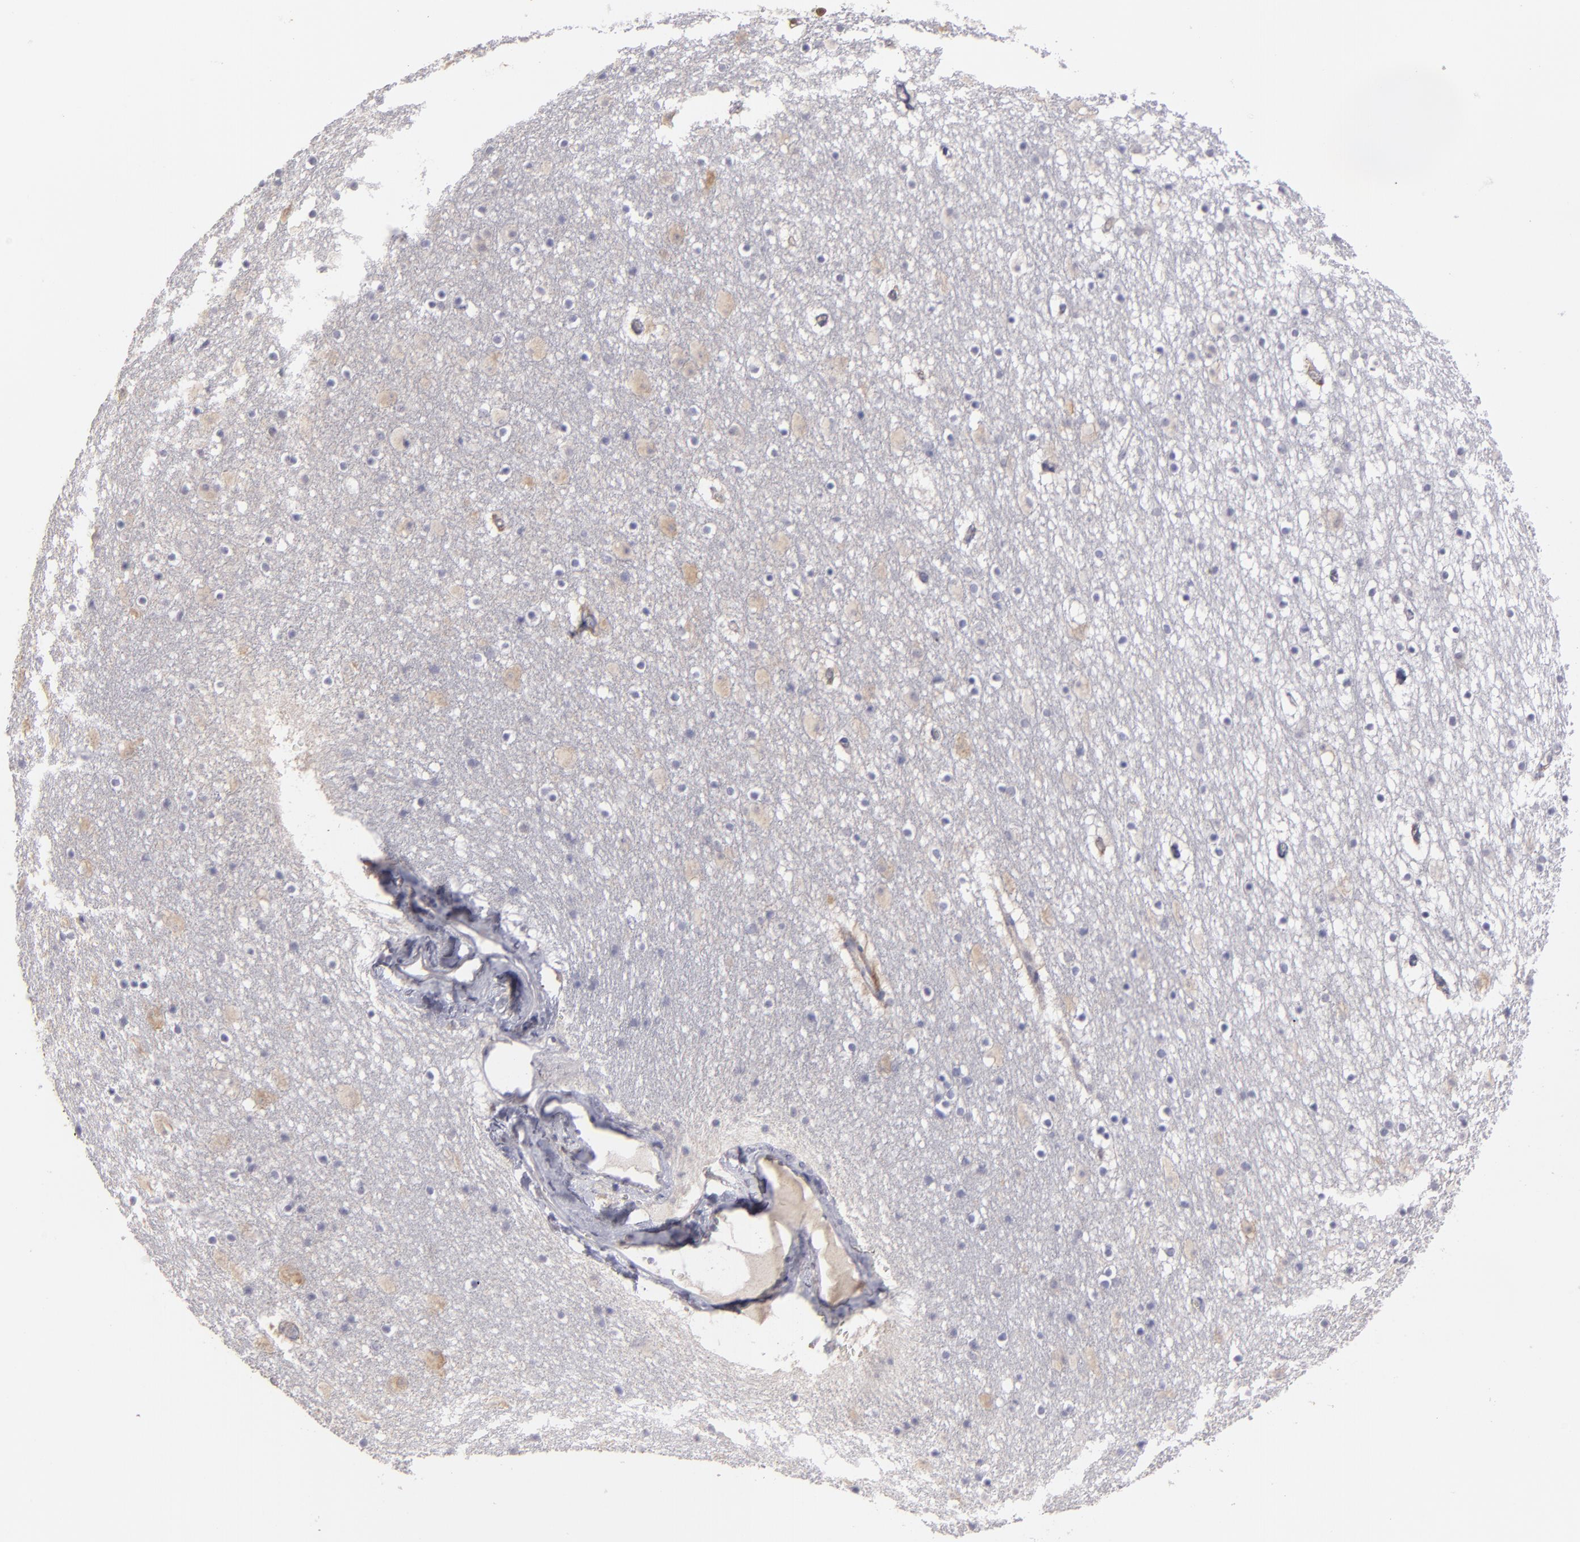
{"staining": {"intensity": "weak", "quantity": "25%-75%", "location": "cytoplasmic/membranous"}, "tissue": "caudate", "cell_type": "Glial cells", "image_type": "normal", "snomed": [{"axis": "morphology", "description": "Normal tissue, NOS"}, {"axis": "topography", "description": "Lateral ventricle wall"}], "caption": "Caudate stained with DAB immunohistochemistry (IHC) reveals low levels of weak cytoplasmic/membranous expression in about 25%-75% of glial cells.", "gene": "SEMA3G", "patient": {"sex": "male", "age": 45}}